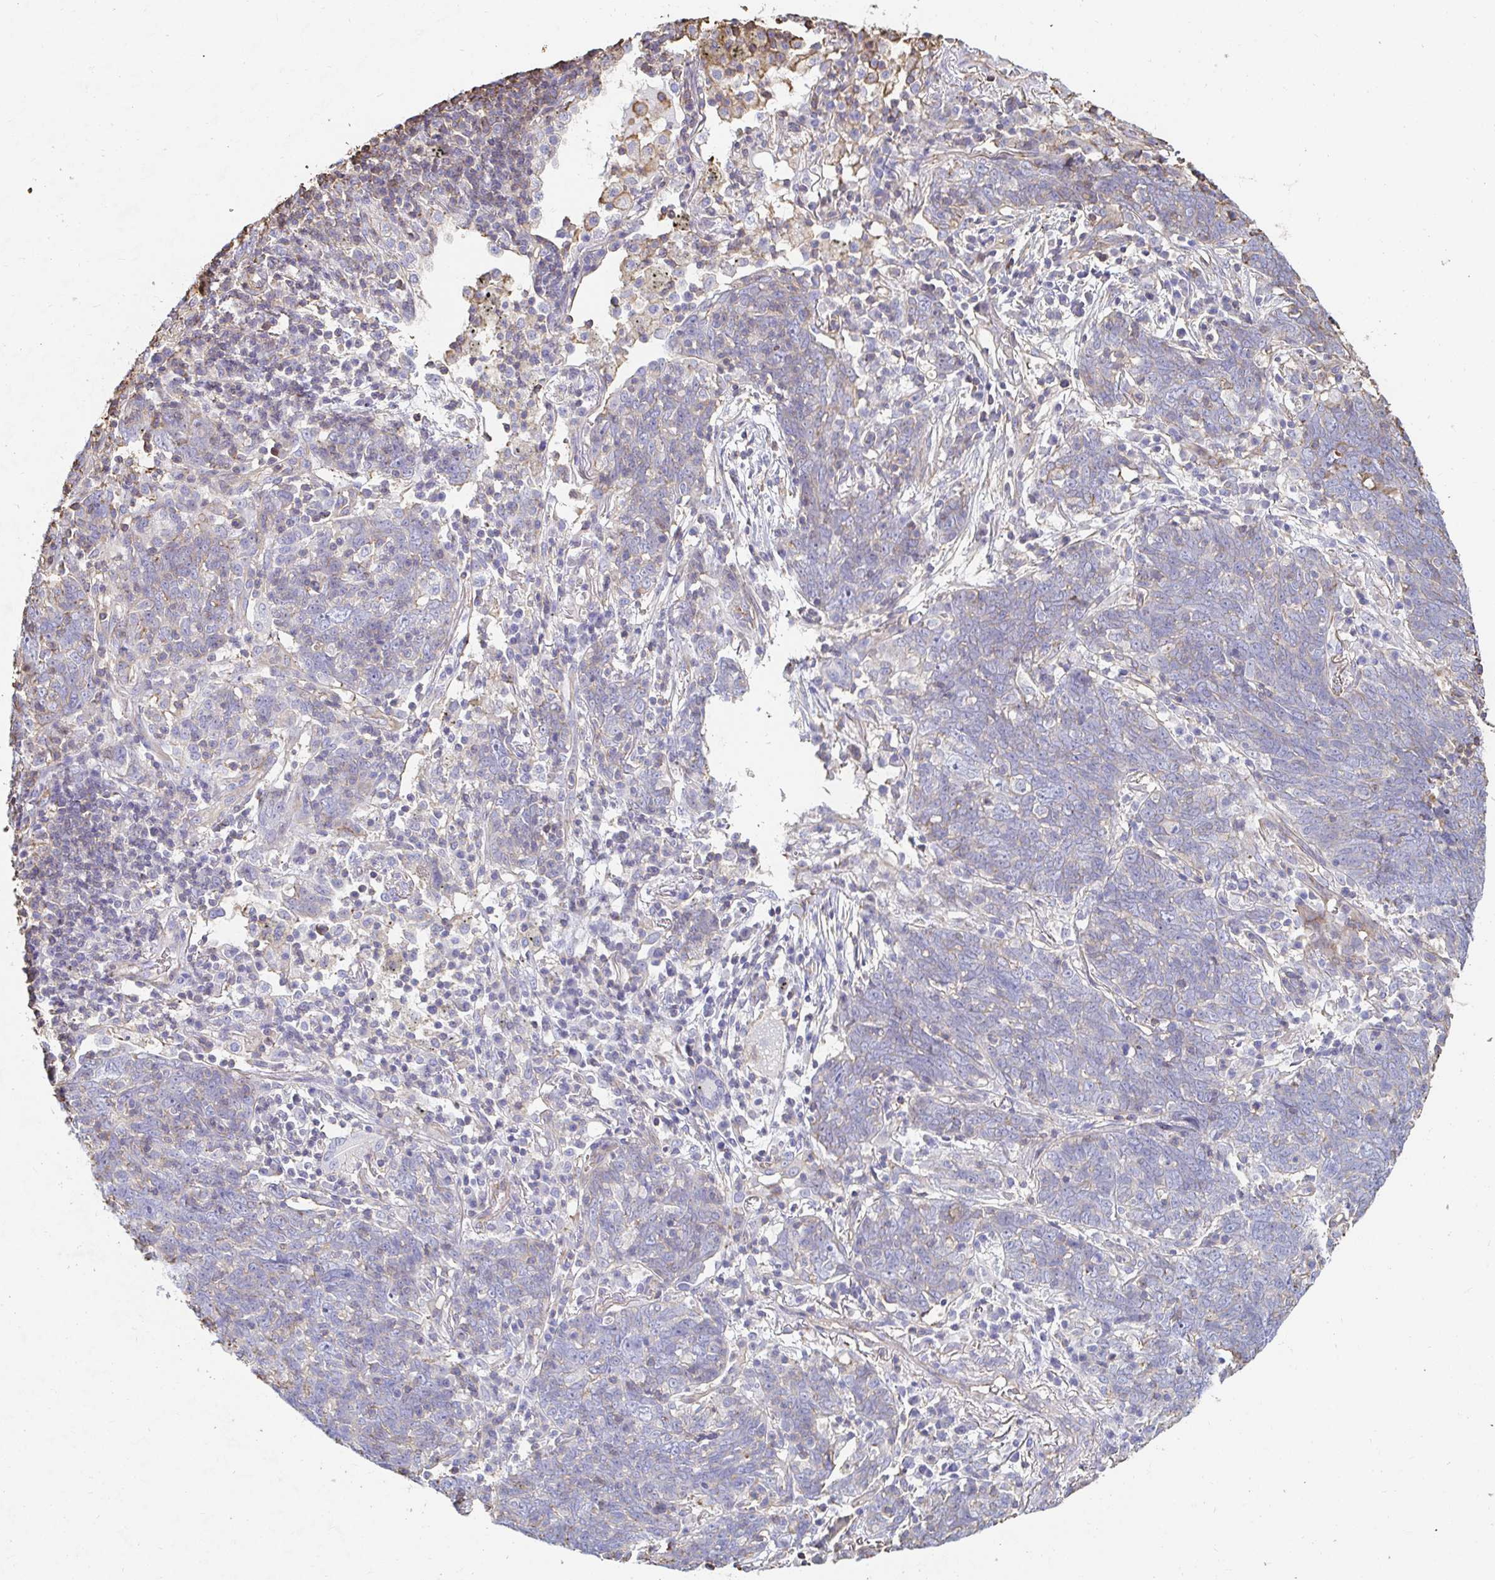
{"staining": {"intensity": "negative", "quantity": "none", "location": "none"}, "tissue": "lung cancer", "cell_type": "Tumor cells", "image_type": "cancer", "snomed": [{"axis": "morphology", "description": "Squamous cell carcinoma, NOS"}, {"axis": "topography", "description": "Lung"}], "caption": "DAB (3,3'-diaminobenzidine) immunohistochemical staining of lung cancer shows no significant staining in tumor cells.", "gene": "PTPN14", "patient": {"sex": "female", "age": 72}}